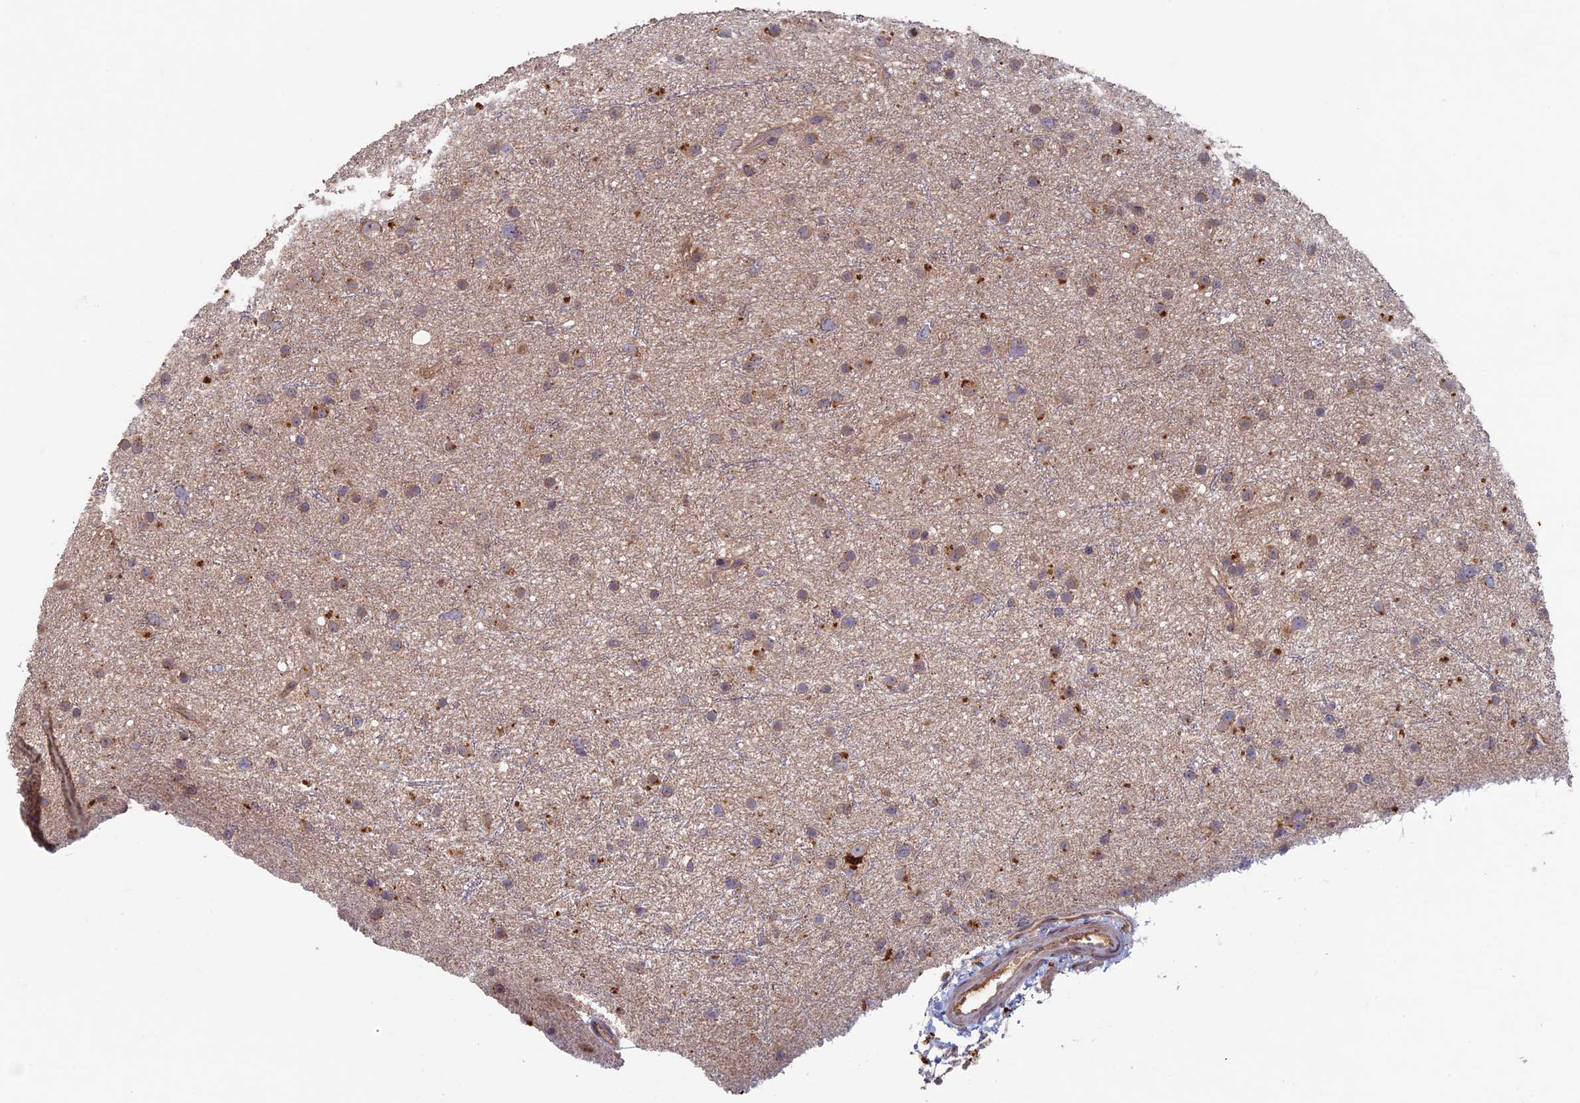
{"staining": {"intensity": "weak", "quantity": "25%-75%", "location": "cytoplasmic/membranous"}, "tissue": "glioma", "cell_type": "Tumor cells", "image_type": "cancer", "snomed": [{"axis": "morphology", "description": "Glioma, malignant, Low grade"}, {"axis": "topography", "description": "Cerebral cortex"}], "caption": "A low amount of weak cytoplasmic/membranous staining is present in approximately 25%-75% of tumor cells in glioma tissue. (brown staining indicates protein expression, while blue staining denotes nuclei).", "gene": "RCCD1", "patient": {"sex": "female", "age": 39}}